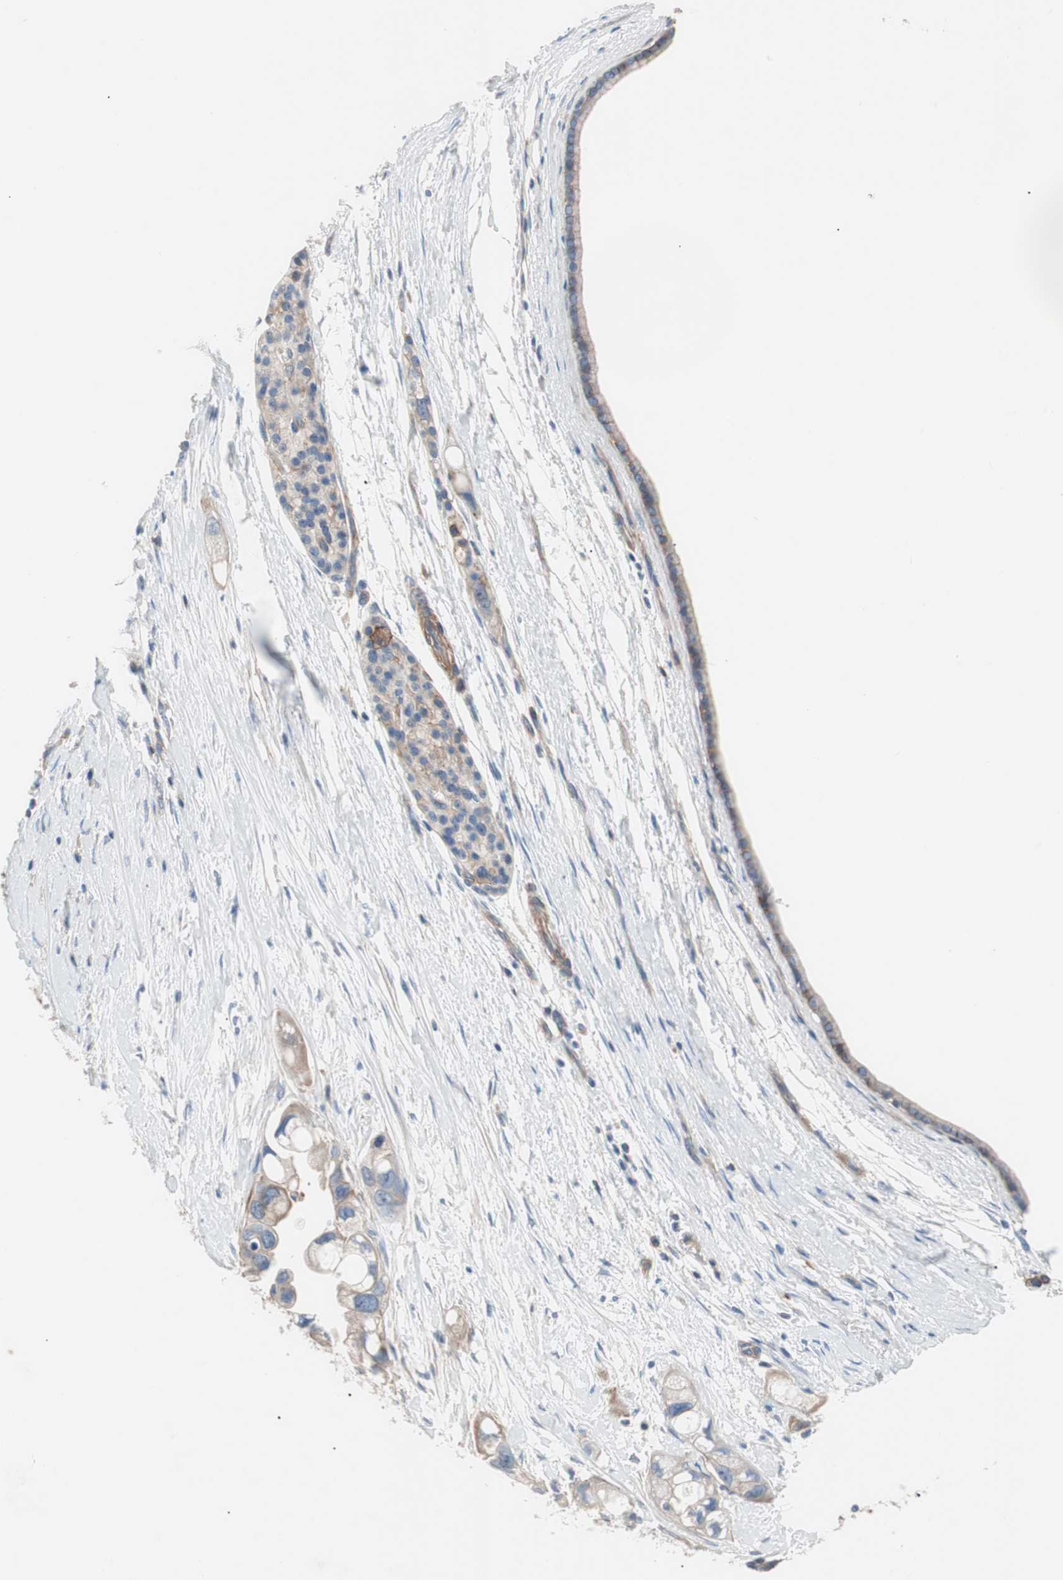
{"staining": {"intensity": "weak", "quantity": ">75%", "location": "cytoplasmic/membranous"}, "tissue": "pancreatic cancer", "cell_type": "Tumor cells", "image_type": "cancer", "snomed": [{"axis": "morphology", "description": "Adenocarcinoma, NOS"}, {"axis": "topography", "description": "Pancreas"}], "caption": "Pancreatic cancer stained with a brown dye exhibits weak cytoplasmic/membranous positive expression in about >75% of tumor cells.", "gene": "GPR160", "patient": {"sex": "female", "age": 77}}